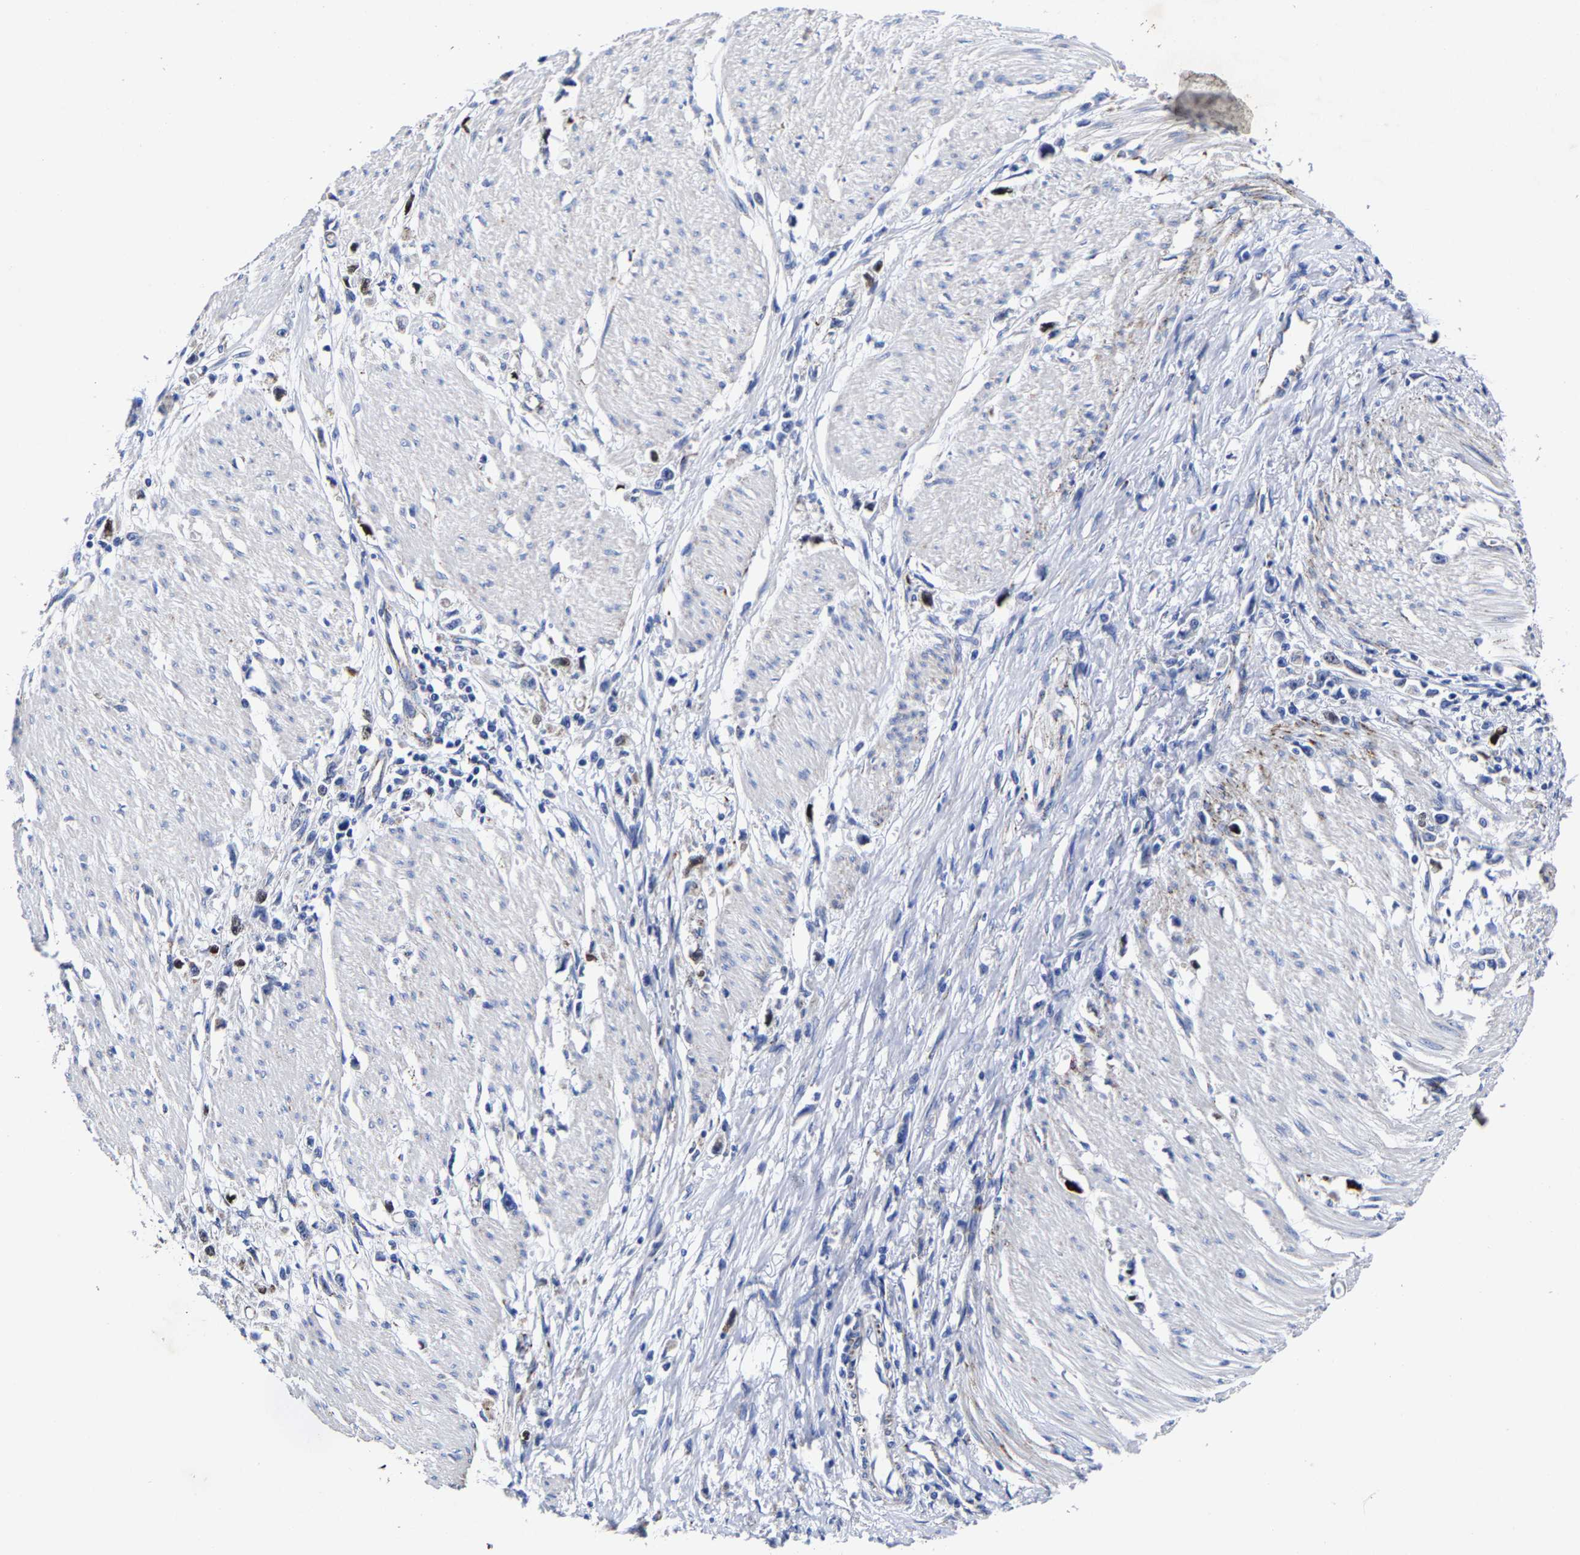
{"staining": {"intensity": "negative", "quantity": "none", "location": "none"}, "tissue": "stomach cancer", "cell_type": "Tumor cells", "image_type": "cancer", "snomed": [{"axis": "morphology", "description": "Adenocarcinoma, NOS"}, {"axis": "topography", "description": "Stomach"}], "caption": "This is a photomicrograph of immunohistochemistry staining of stomach adenocarcinoma, which shows no expression in tumor cells.", "gene": "AASS", "patient": {"sex": "female", "age": 59}}